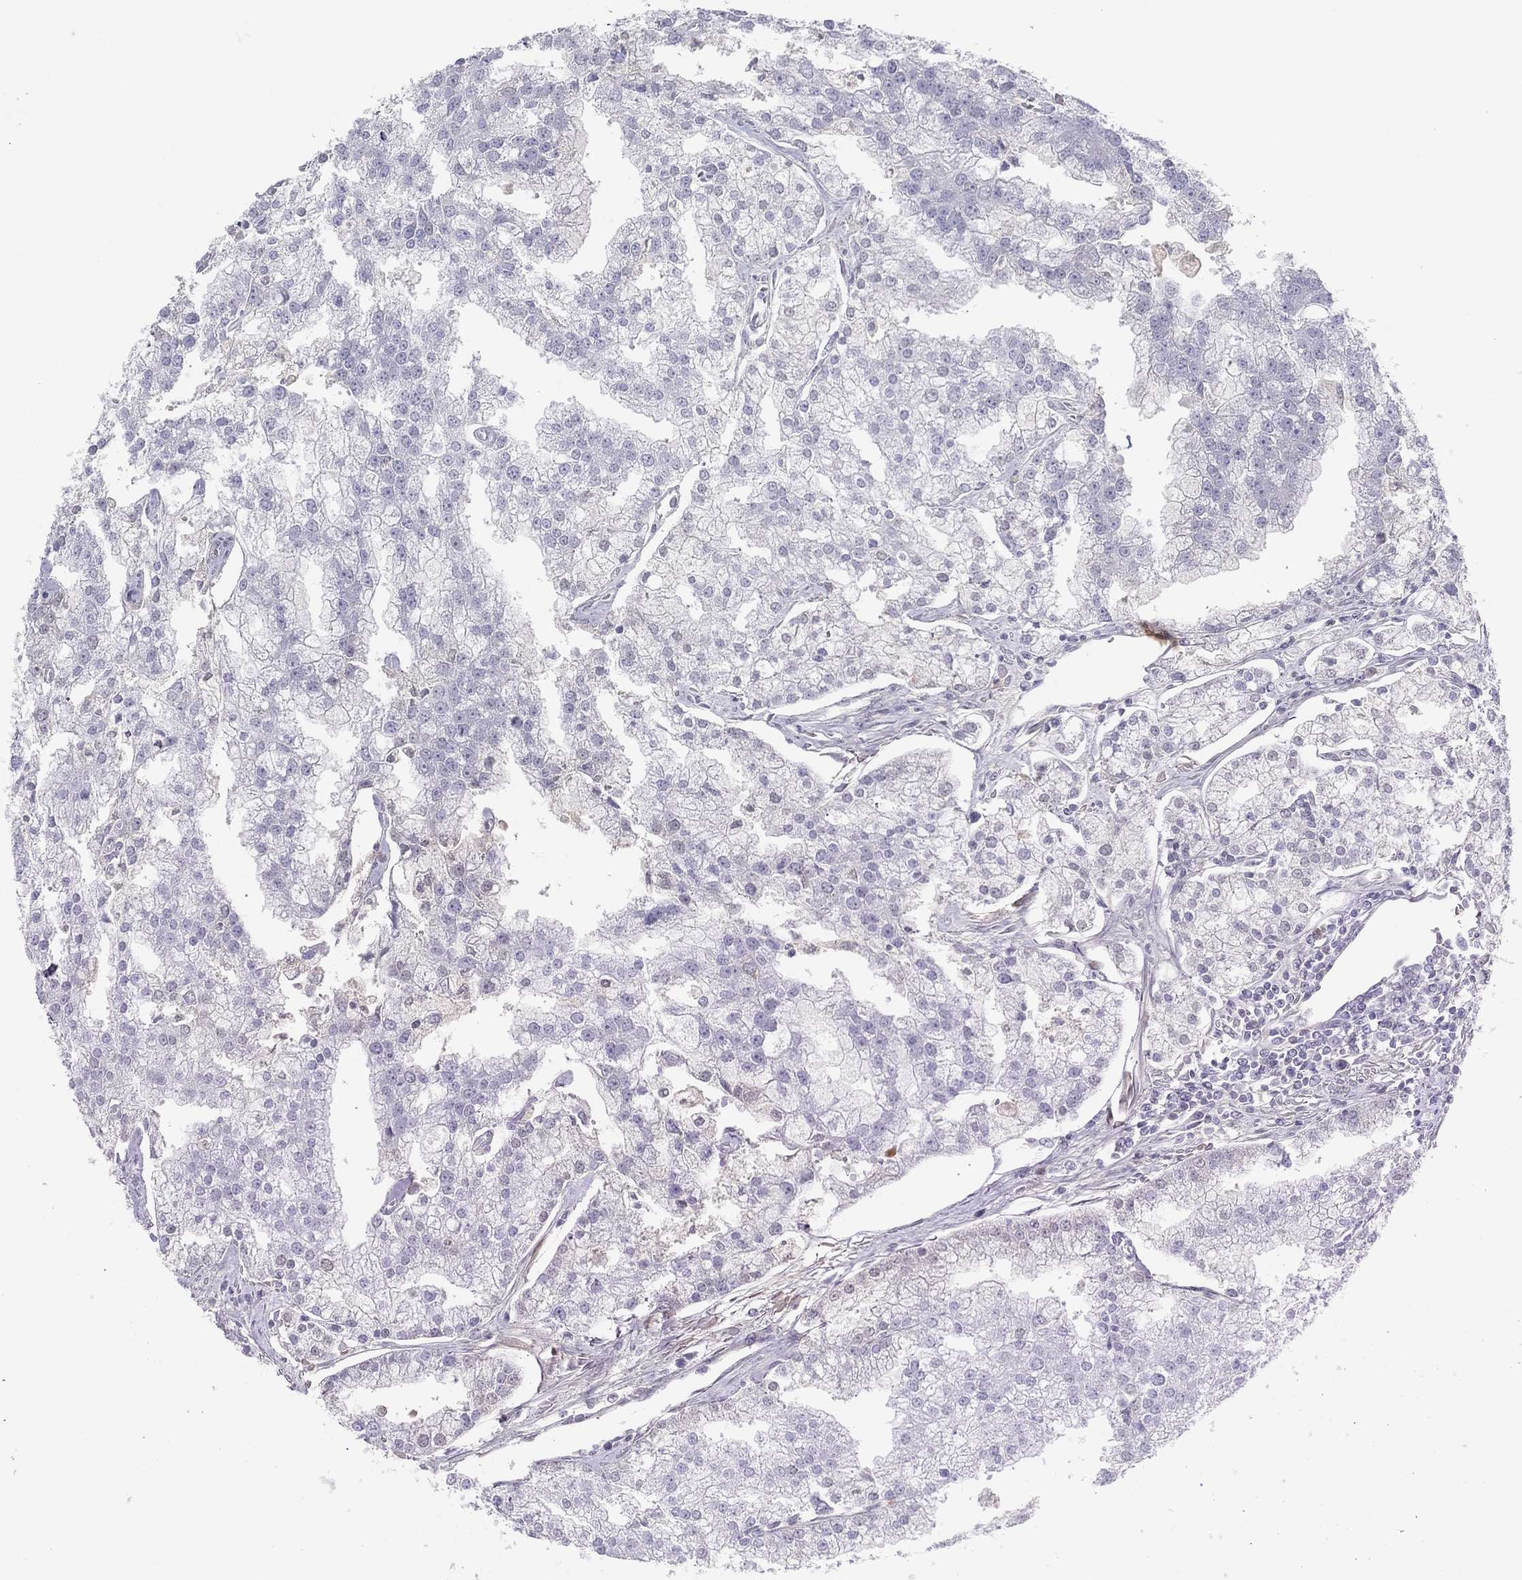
{"staining": {"intensity": "weak", "quantity": "<25%", "location": "cytoplasmic/membranous"}, "tissue": "prostate cancer", "cell_type": "Tumor cells", "image_type": "cancer", "snomed": [{"axis": "morphology", "description": "Adenocarcinoma, NOS"}, {"axis": "topography", "description": "Prostate"}], "caption": "DAB immunohistochemical staining of human adenocarcinoma (prostate) reveals no significant positivity in tumor cells.", "gene": "CPT1B", "patient": {"sex": "male", "age": 70}}